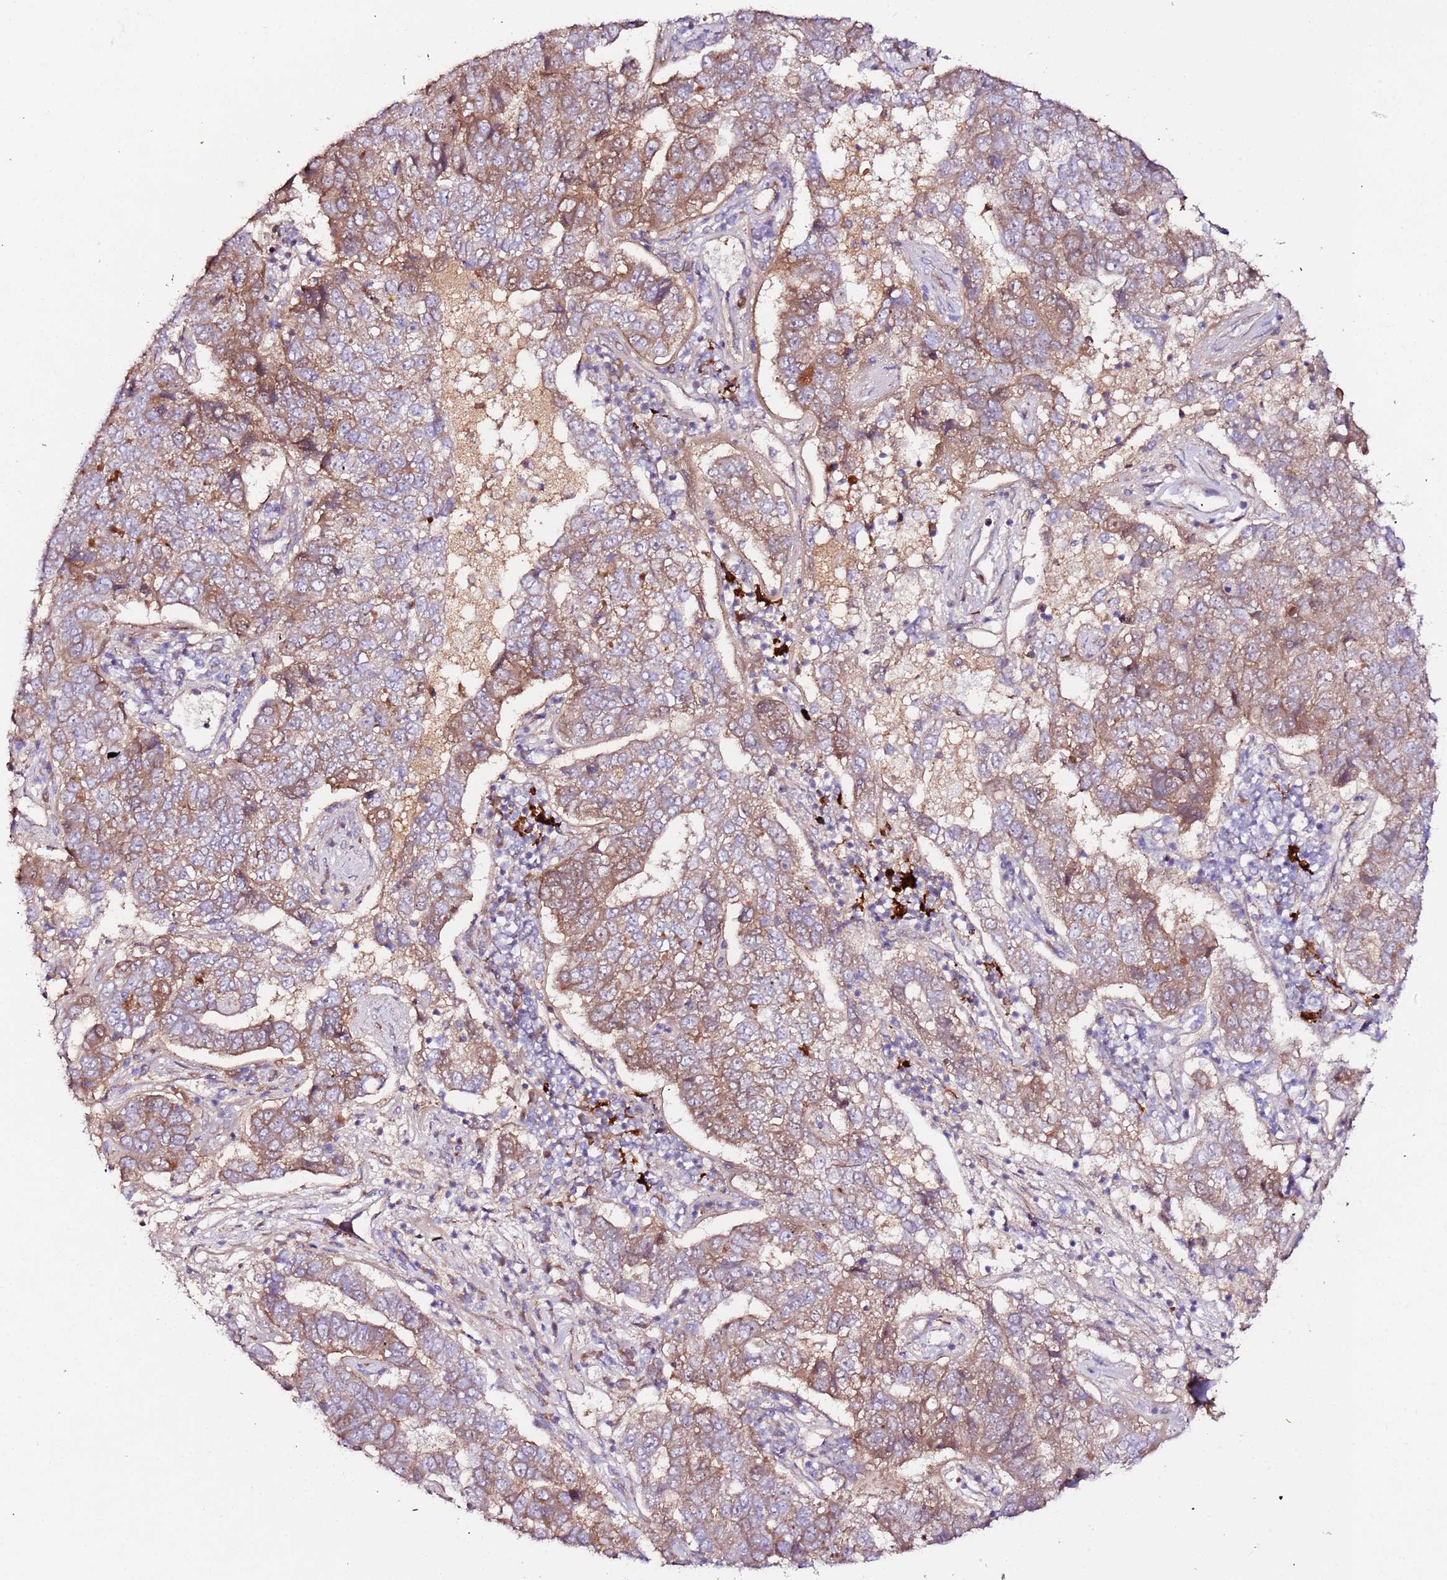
{"staining": {"intensity": "moderate", "quantity": ">75%", "location": "cytoplasmic/membranous"}, "tissue": "pancreatic cancer", "cell_type": "Tumor cells", "image_type": "cancer", "snomed": [{"axis": "morphology", "description": "Adenocarcinoma, NOS"}, {"axis": "topography", "description": "Pancreas"}], "caption": "Pancreatic cancer was stained to show a protein in brown. There is medium levels of moderate cytoplasmic/membranous positivity in about >75% of tumor cells. The staining was performed using DAB (3,3'-diaminobenzidine), with brown indicating positive protein expression. Nuclei are stained blue with hematoxylin.", "gene": "FLVCR1", "patient": {"sex": "female", "age": 61}}